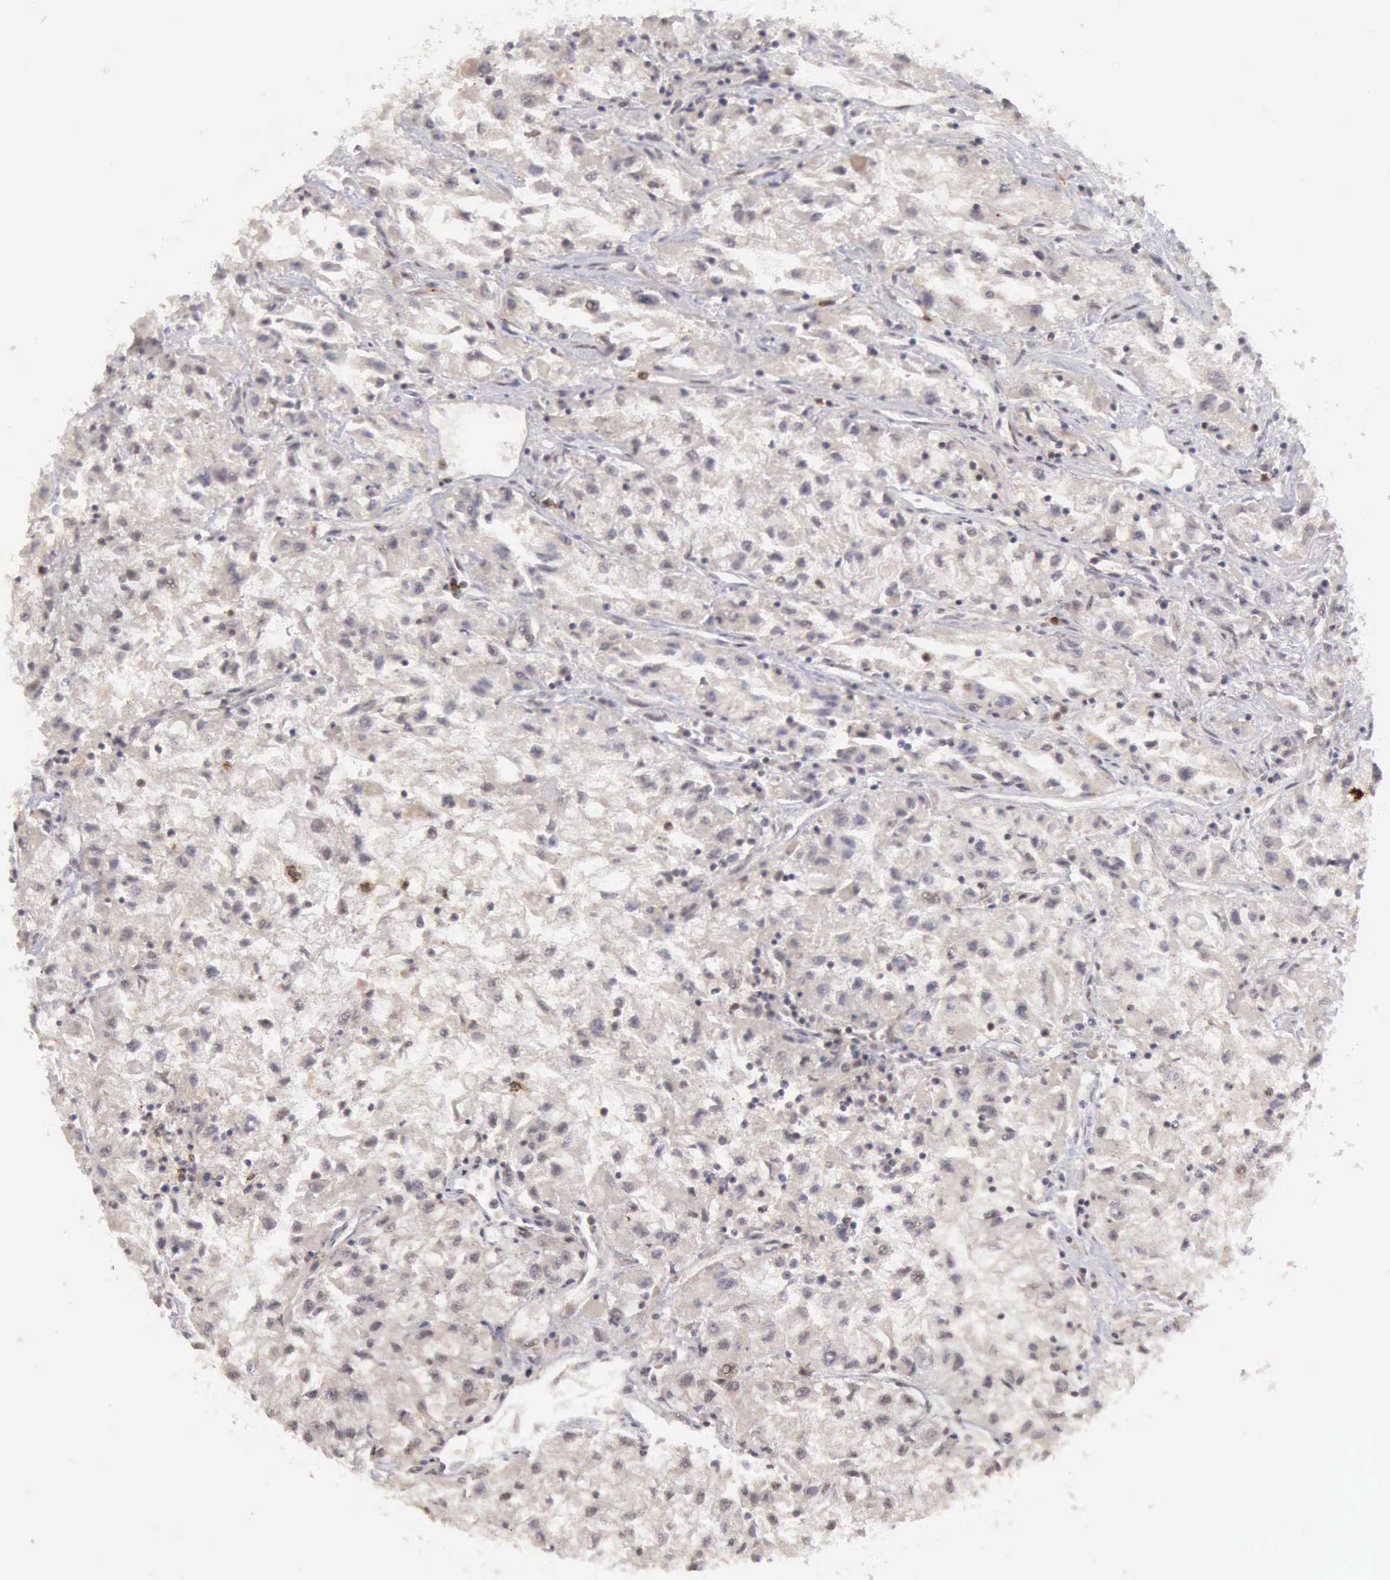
{"staining": {"intensity": "weak", "quantity": ">75%", "location": "cytoplasmic/membranous"}, "tissue": "renal cancer", "cell_type": "Tumor cells", "image_type": "cancer", "snomed": [{"axis": "morphology", "description": "Adenocarcinoma, NOS"}, {"axis": "topography", "description": "Kidney"}], "caption": "Immunohistochemistry image of renal adenocarcinoma stained for a protein (brown), which shows low levels of weak cytoplasmic/membranous staining in approximately >75% of tumor cells.", "gene": "CDKN2A", "patient": {"sex": "male", "age": 59}}